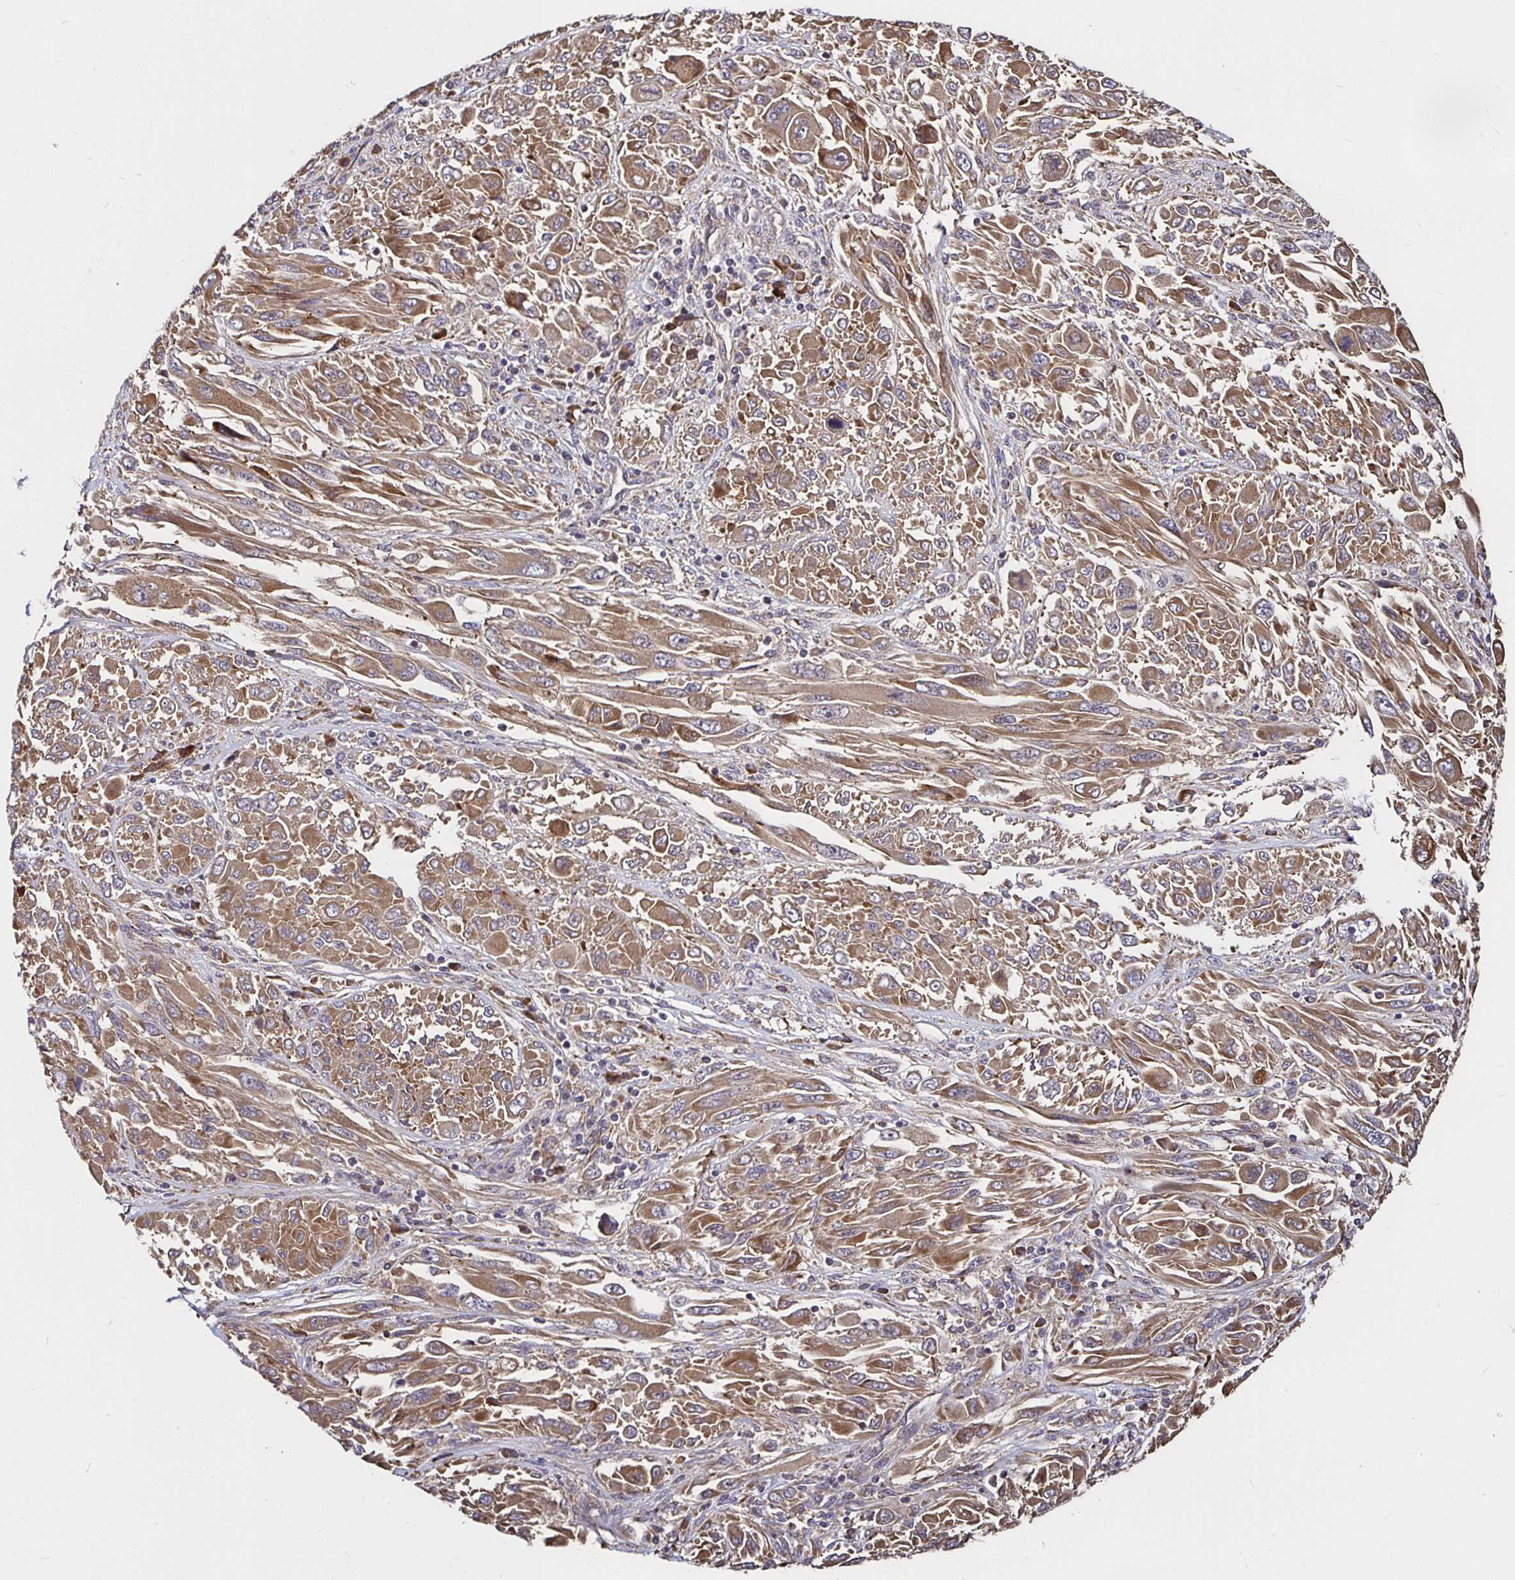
{"staining": {"intensity": "moderate", "quantity": ">75%", "location": "cytoplasmic/membranous"}, "tissue": "melanoma", "cell_type": "Tumor cells", "image_type": "cancer", "snomed": [{"axis": "morphology", "description": "Malignant melanoma, NOS"}, {"axis": "topography", "description": "Skin"}], "caption": "A medium amount of moderate cytoplasmic/membranous positivity is seen in about >75% of tumor cells in melanoma tissue.", "gene": "MLST8", "patient": {"sex": "female", "age": 91}}